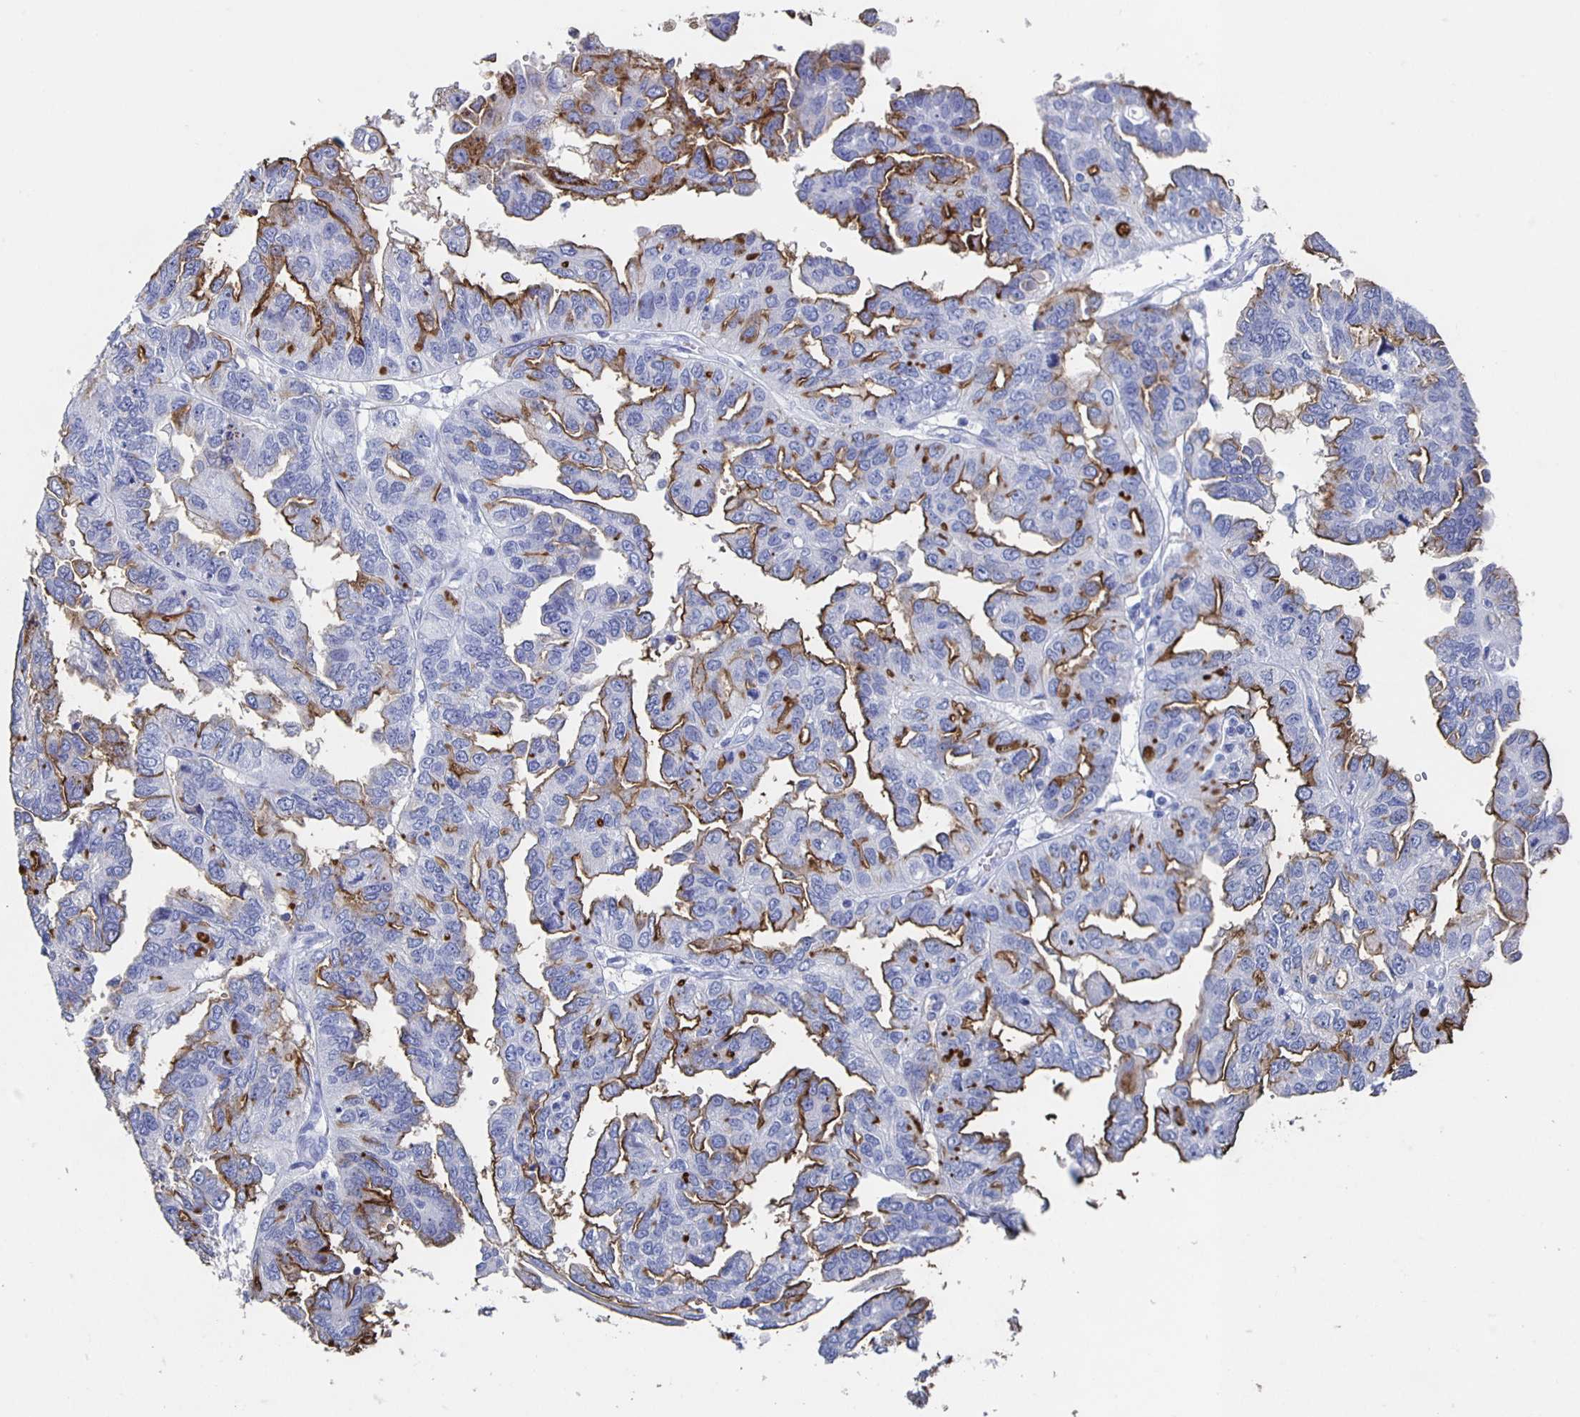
{"staining": {"intensity": "moderate", "quantity": "25%-75%", "location": "cytoplasmic/membranous"}, "tissue": "ovarian cancer", "cell_type": "Tumor cells", "image_type": "cancer", "snomed": [{"axis": "morphology", "description": "Cystadenocarcinoma, serous, NOS"}, {"axis": "topography", "description": "Ovary"}], "caption": "Moderate cytoplasmic/membranous protein staining is seen in approximately 25%-75% of tumor cells in ovarian cancer.", "gene": "SLC34A2", "patient": {"sex": "female", "age": 53}}